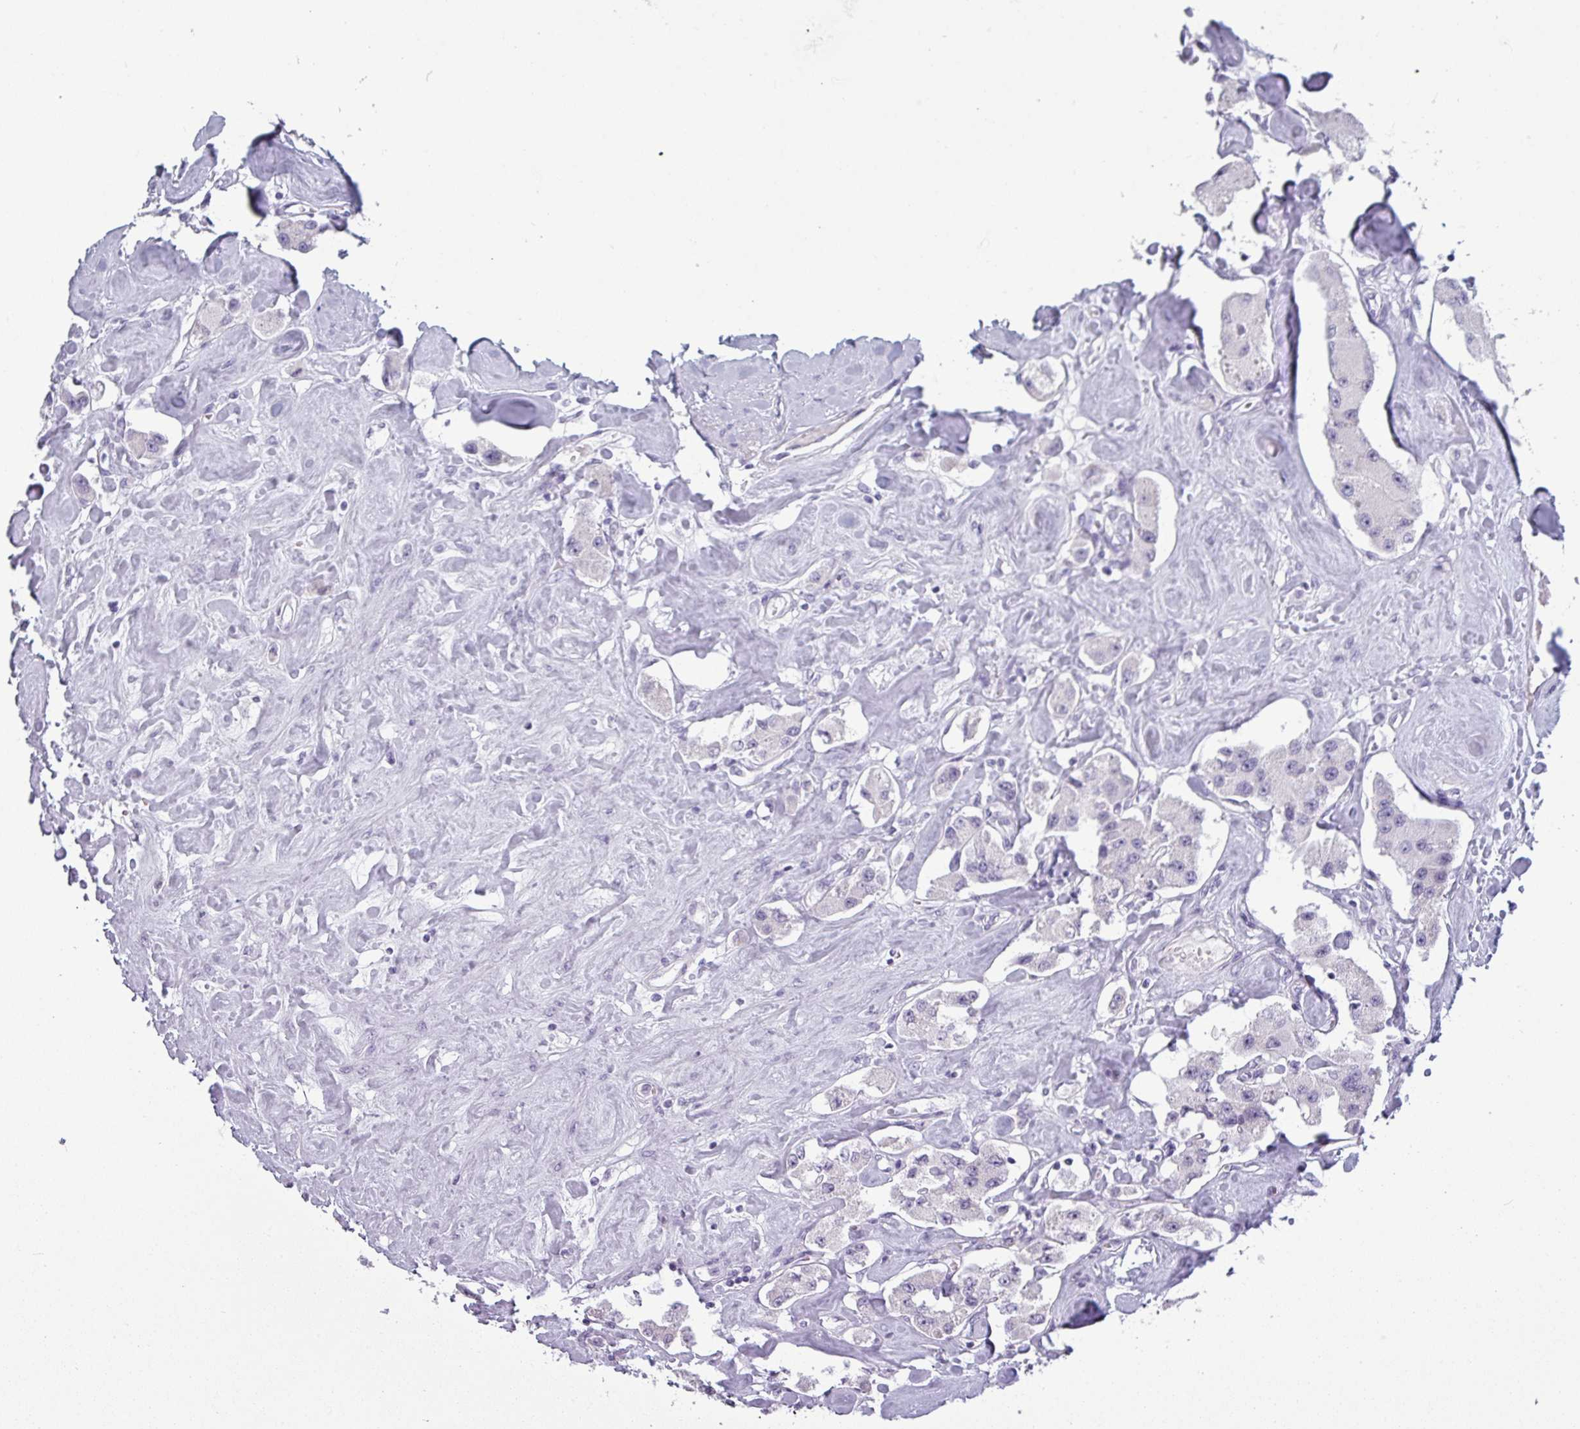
{"staining": {"intensity": "negative", "quantity": "none", "location": "none"}, "tissue": "carcinoid", "cell_type": "Tumor cells", "image_type": "cancer", "snomed": [{"axis": "morphology", "description": "Carcinoid, malignant, NOS"}, {"axis": "topography", "description": "Pancreas"}], "caption": "Carcinoid (malignant) was stained to show a protein in brown. There is no significant staining in tumor cells. The staining was performed using DAB (3,3'-diaminobenzidine) to visualize the protein expression in brown, while the nuclei were stained in blue with hematoxylin (Magnification: 20x).", "gene": "SLC26A9", "patient": {"sex": "male", "age": 41}}